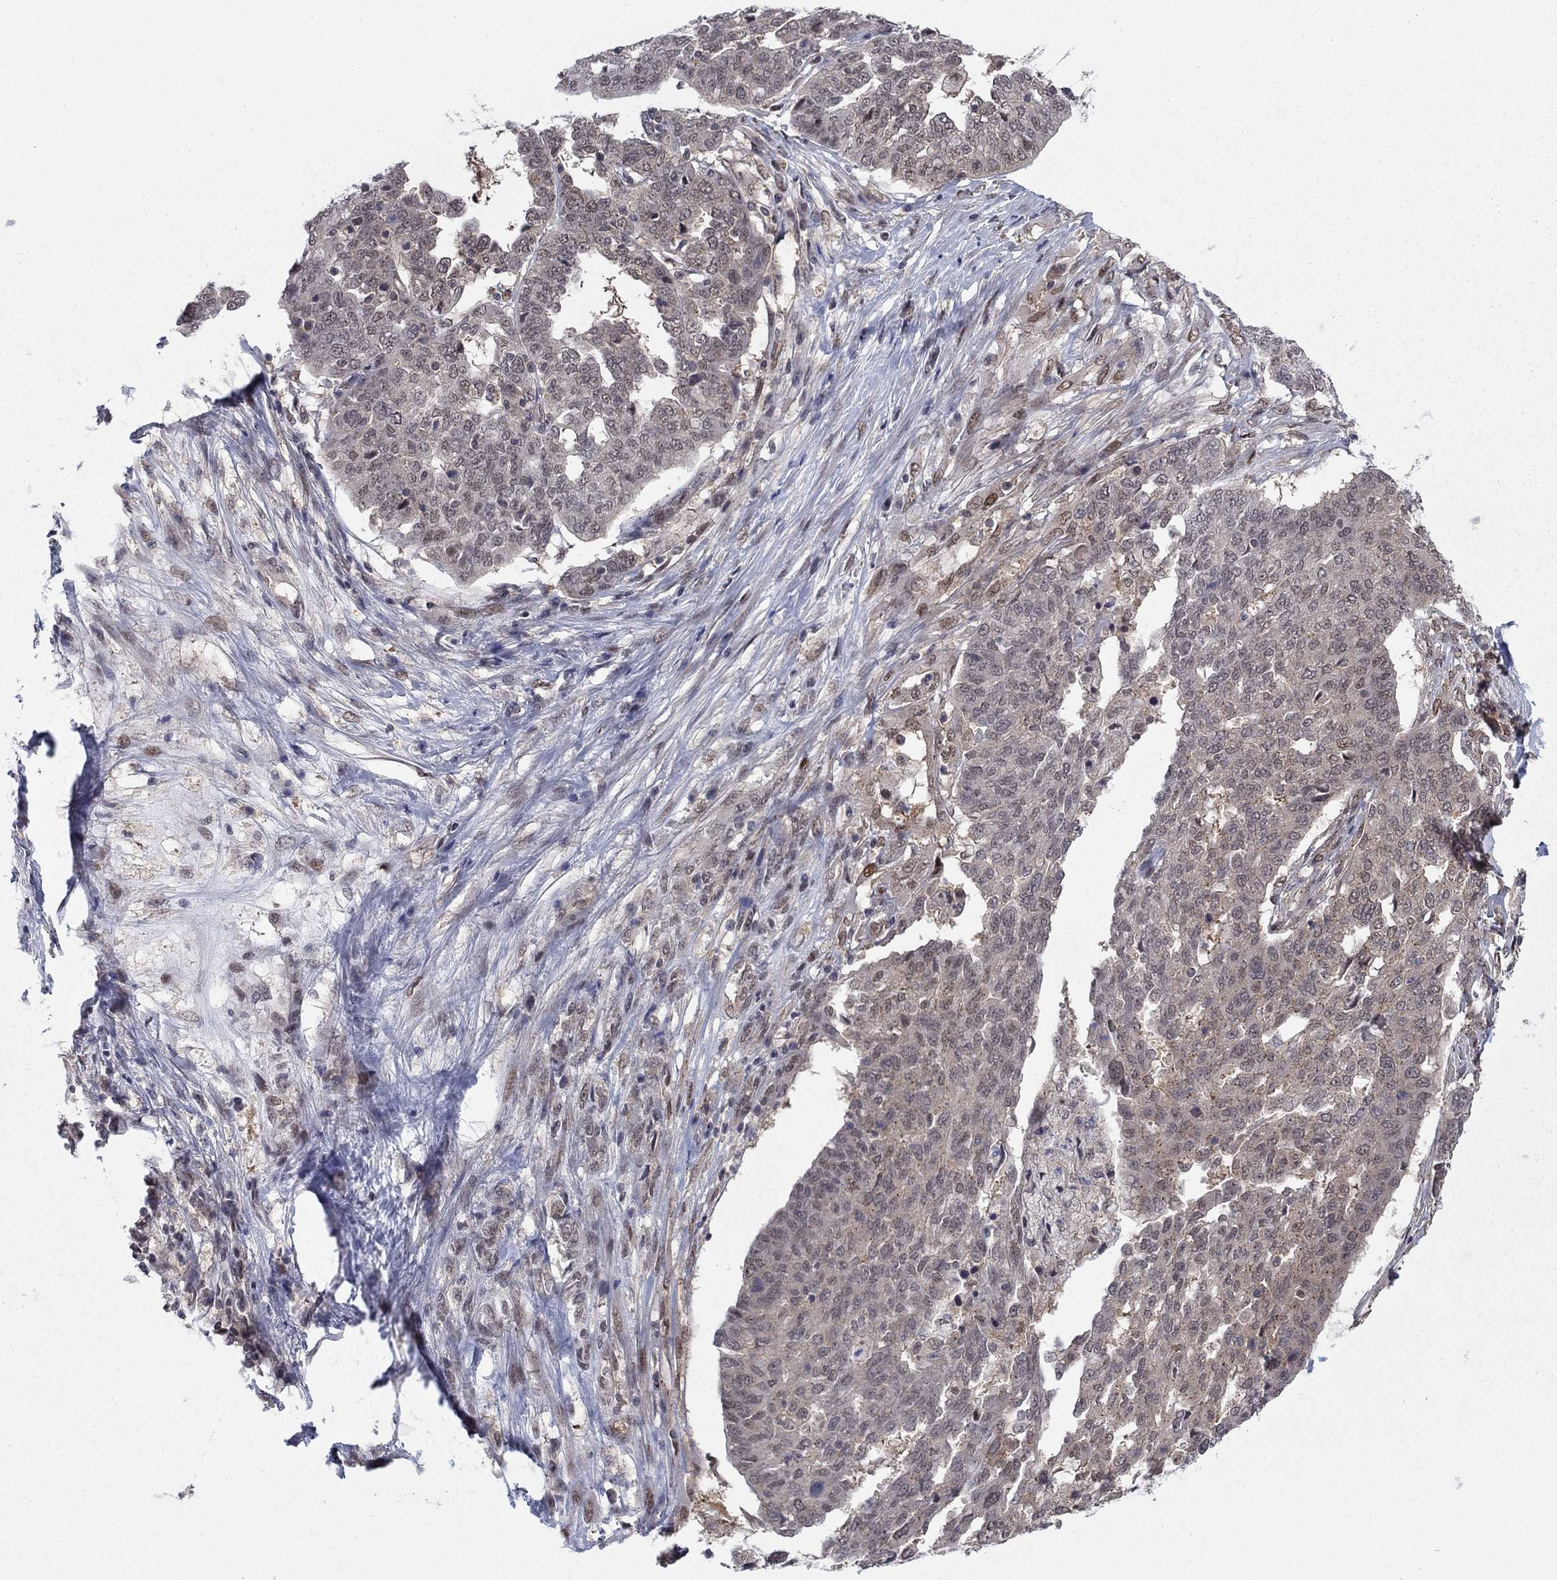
{"staining": {"intensity": "negative", "quantity": "none", "location": "none"}, "tissue": "ovarian cancer", "cell_type": "Tumor cells", "image_type": "cancer", "snomed": [{"axis": "morphology", "description": "Cystadenocarcinoma, serous, NOS"}, {"axis": "topography", "description": "Ovary"}], "caption": "Immunohistochemistry (IHC) photomicrograph of human ovarian serous cystadenocarcinoma stained for a protein (brown), which exhibits no positivity in tumor cells.", "gene": "PSMC1", "patient": {"sex": "female", "age": 67}}